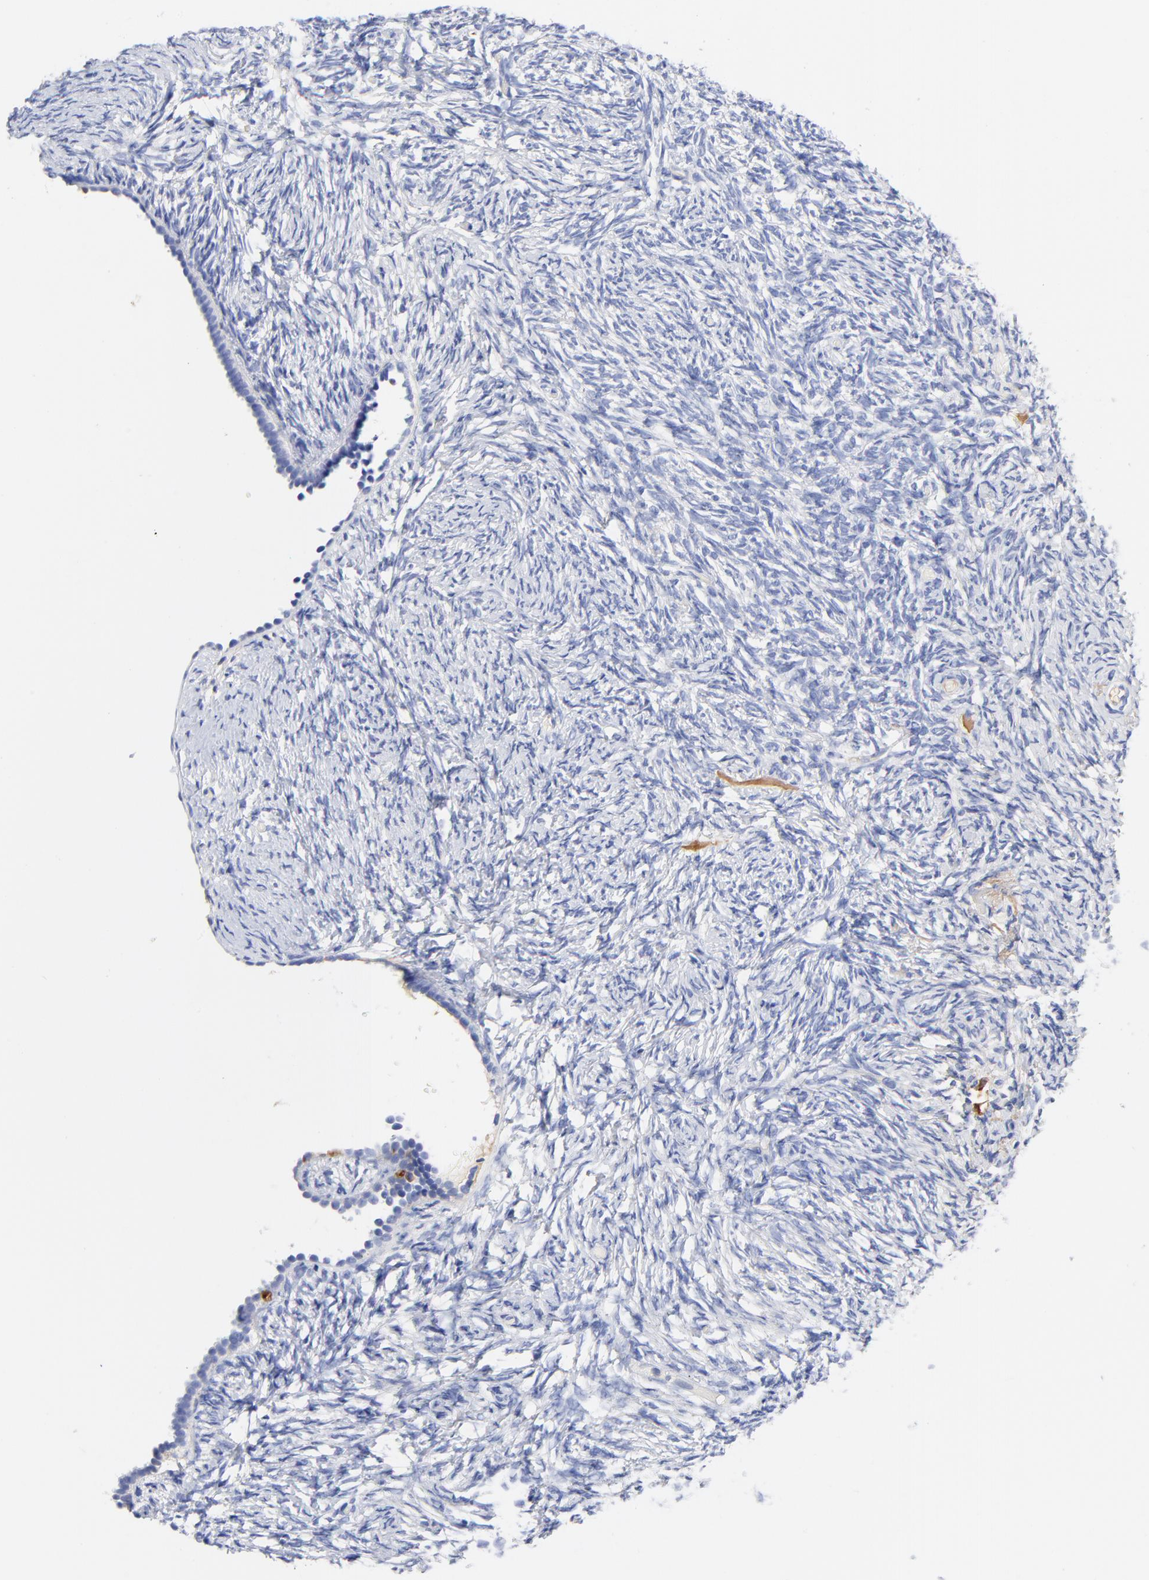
{"staining": {"intensity": "weak", "quantity": "25%-75%", "location": "cytoplasmic/membranous"}, "tissue": "ovary", "cell_type": "Follicle cells", "image_type": "normal", "snomed": [{"axis": "morphology", "description": "Normal tissue, NOS"}, {"axis": "topography", "description": "Ovary"}], "caption": "Ovary stained with immunohistochemistry demonstrates weak cytoplasmic/membranous expression in about 25%-75% of follicle cells. (brown staining indicates protein expression, while blue staining denotes nuclei).", "gene": "IGLV3", "patient": {"sex": "female", "age": 60}}